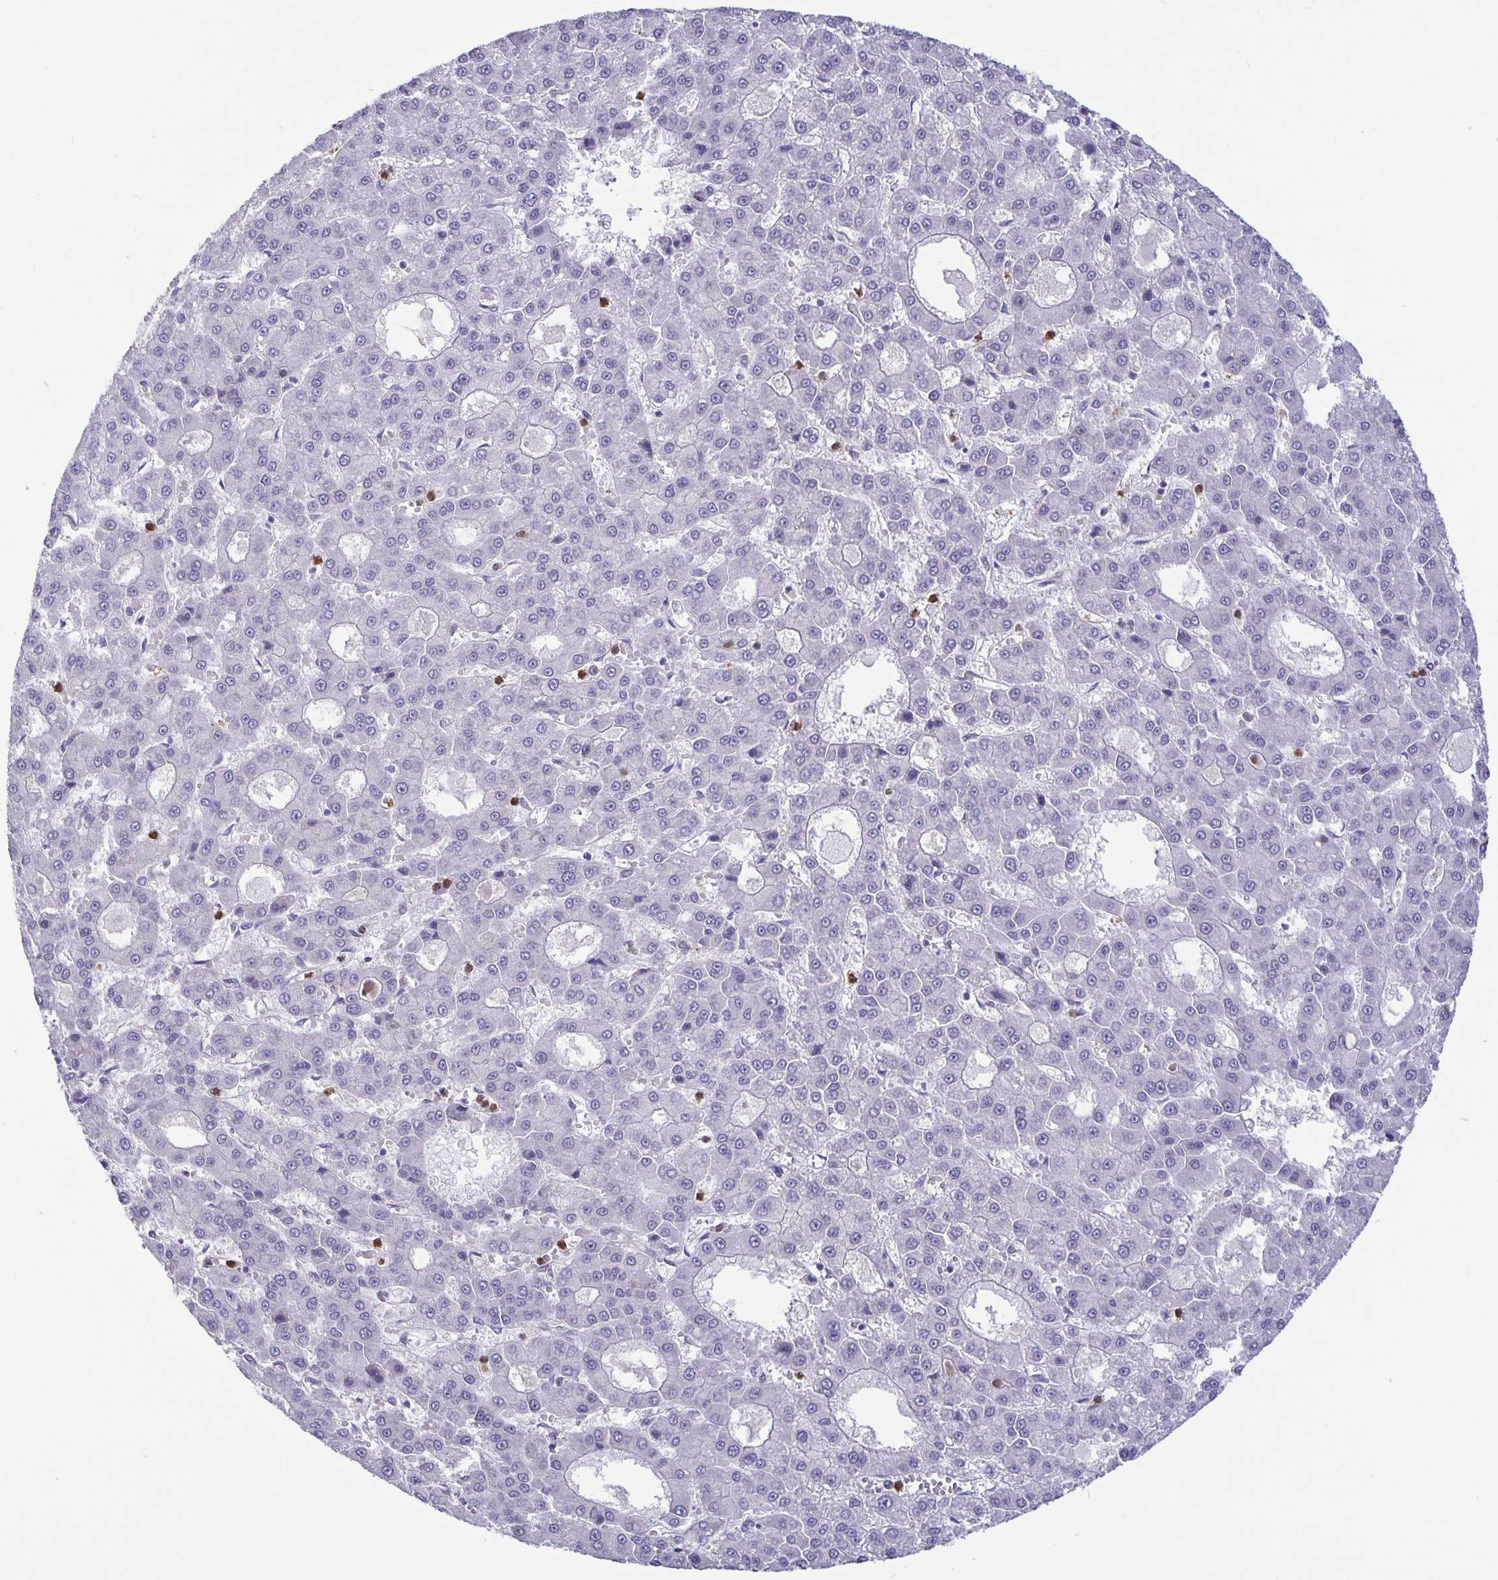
{"staining": {"intensity": "negative", "quantity": "none", "location": "none"}, "tissue": "liver cancer", "cell_type": "Tumor cells", "image_type": "cancer", "snomed": [{"axis": "morphology", "description": "Carcinoma, Hepatocellular, NOS"}, {"axis": "topography", "description": "Liver"}], "caption": "A high-resolution histopathology image shows immunohistochemistry (IHC) staining of hepatocellular carcinoma (liver), which exhibits no significant positivity in tumor cells.", "gene": "PLCB3", "patient": {"sex": "male", "age": 70}}